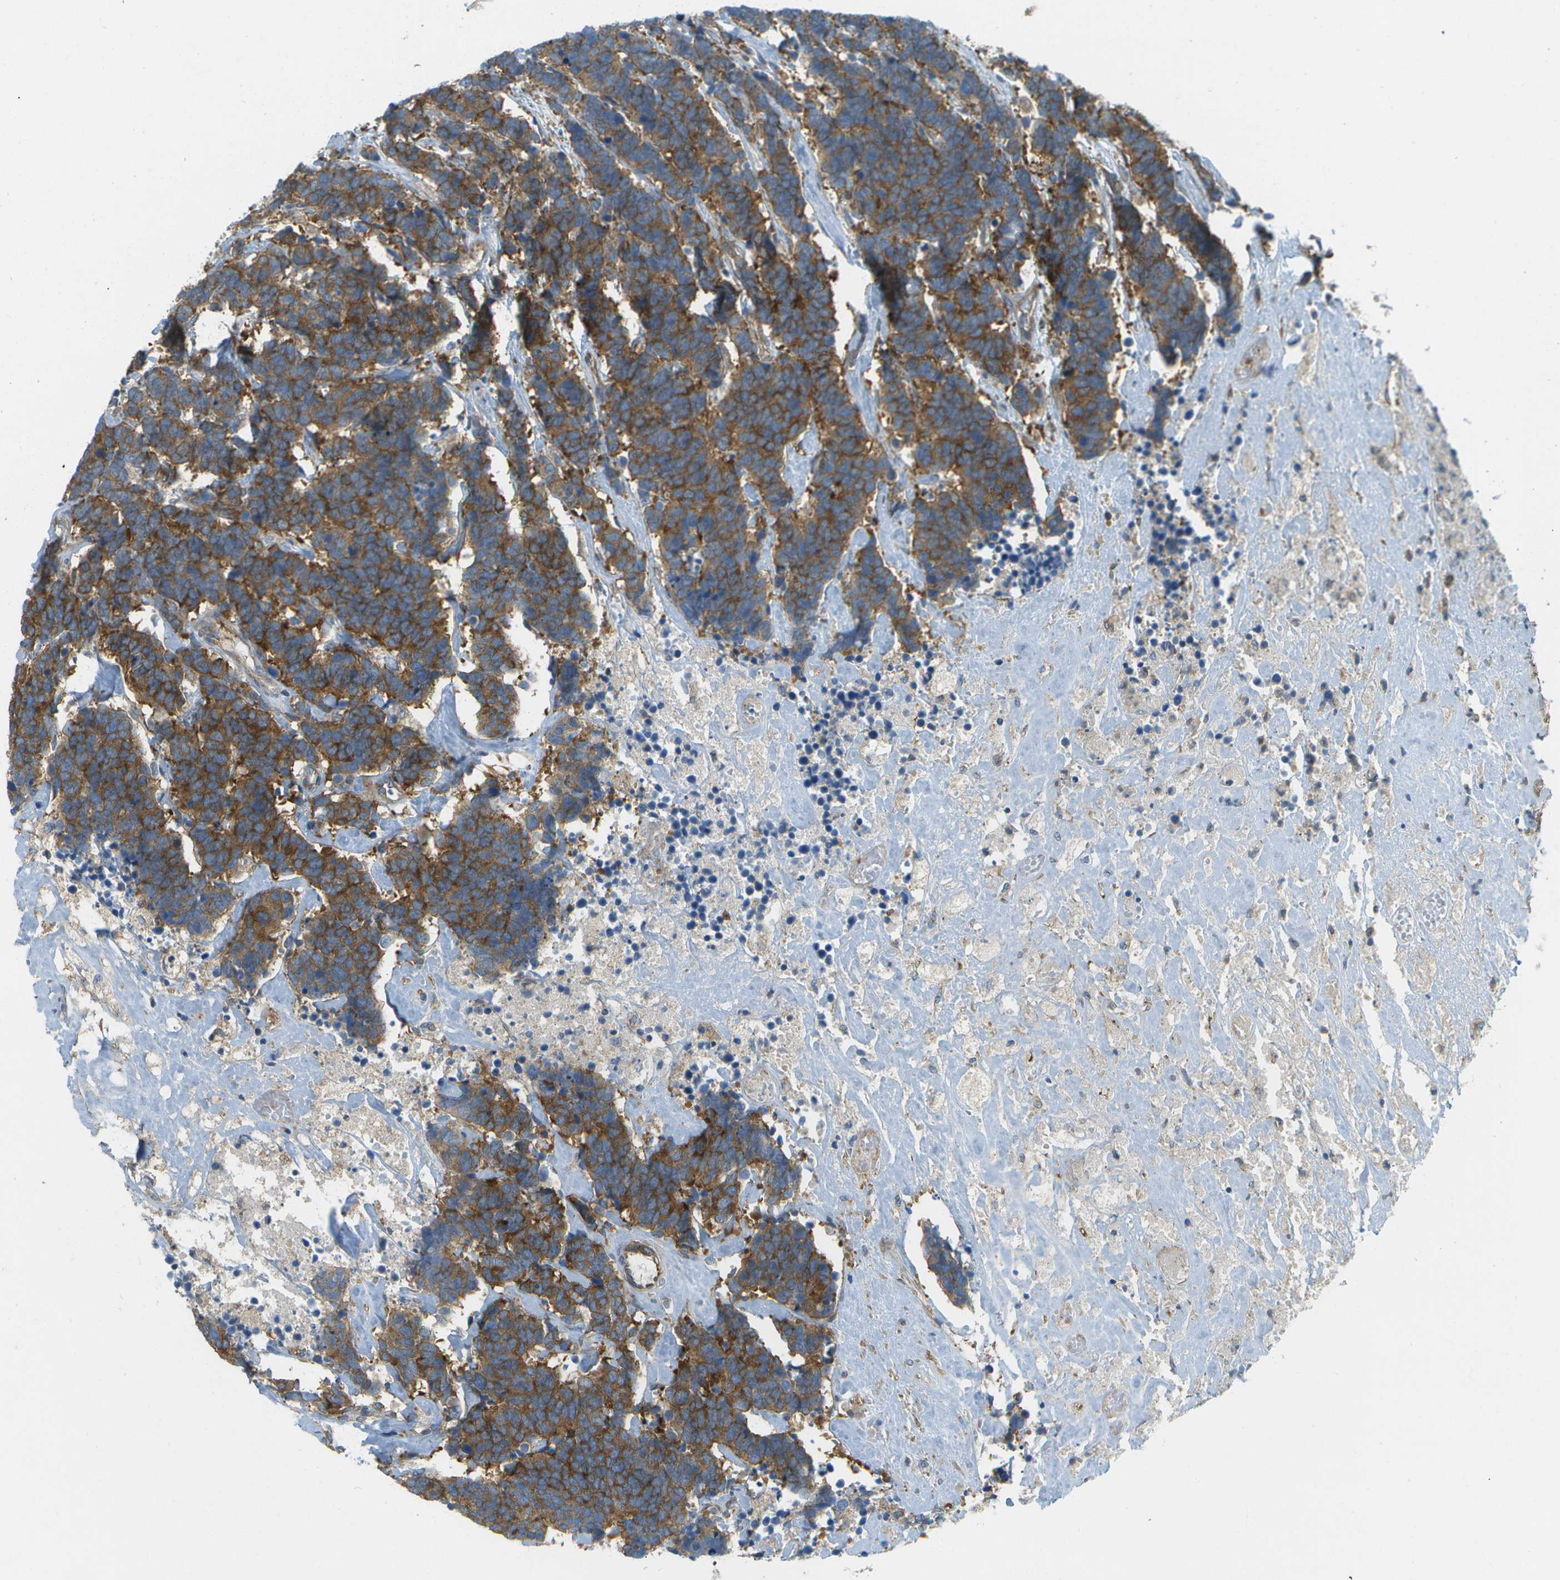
{"staining": {"intensity": "strong", "quantity": ">75%", "location": "cytoplasmic/membranous"}, "tissue": "carcinoid", "cell_type": "Tumor cells", "image_type": "cancer", "snomed": [{"axis": "morphology", "description": "Carcinoma, NOS"}, {"axis": "morphology", "description": "Carcinoid, malignant, NOS"}, {"axis": "topography", "description": "Urinary bladder"}], "caption": "Immunohistochemical staining of carcinoma shows high levels of strong cytoplasmic/membranous protein staining in about >75% of tumor cells.", "gene": "WNK2", "patient": {"sex": "male", "age": 57}}